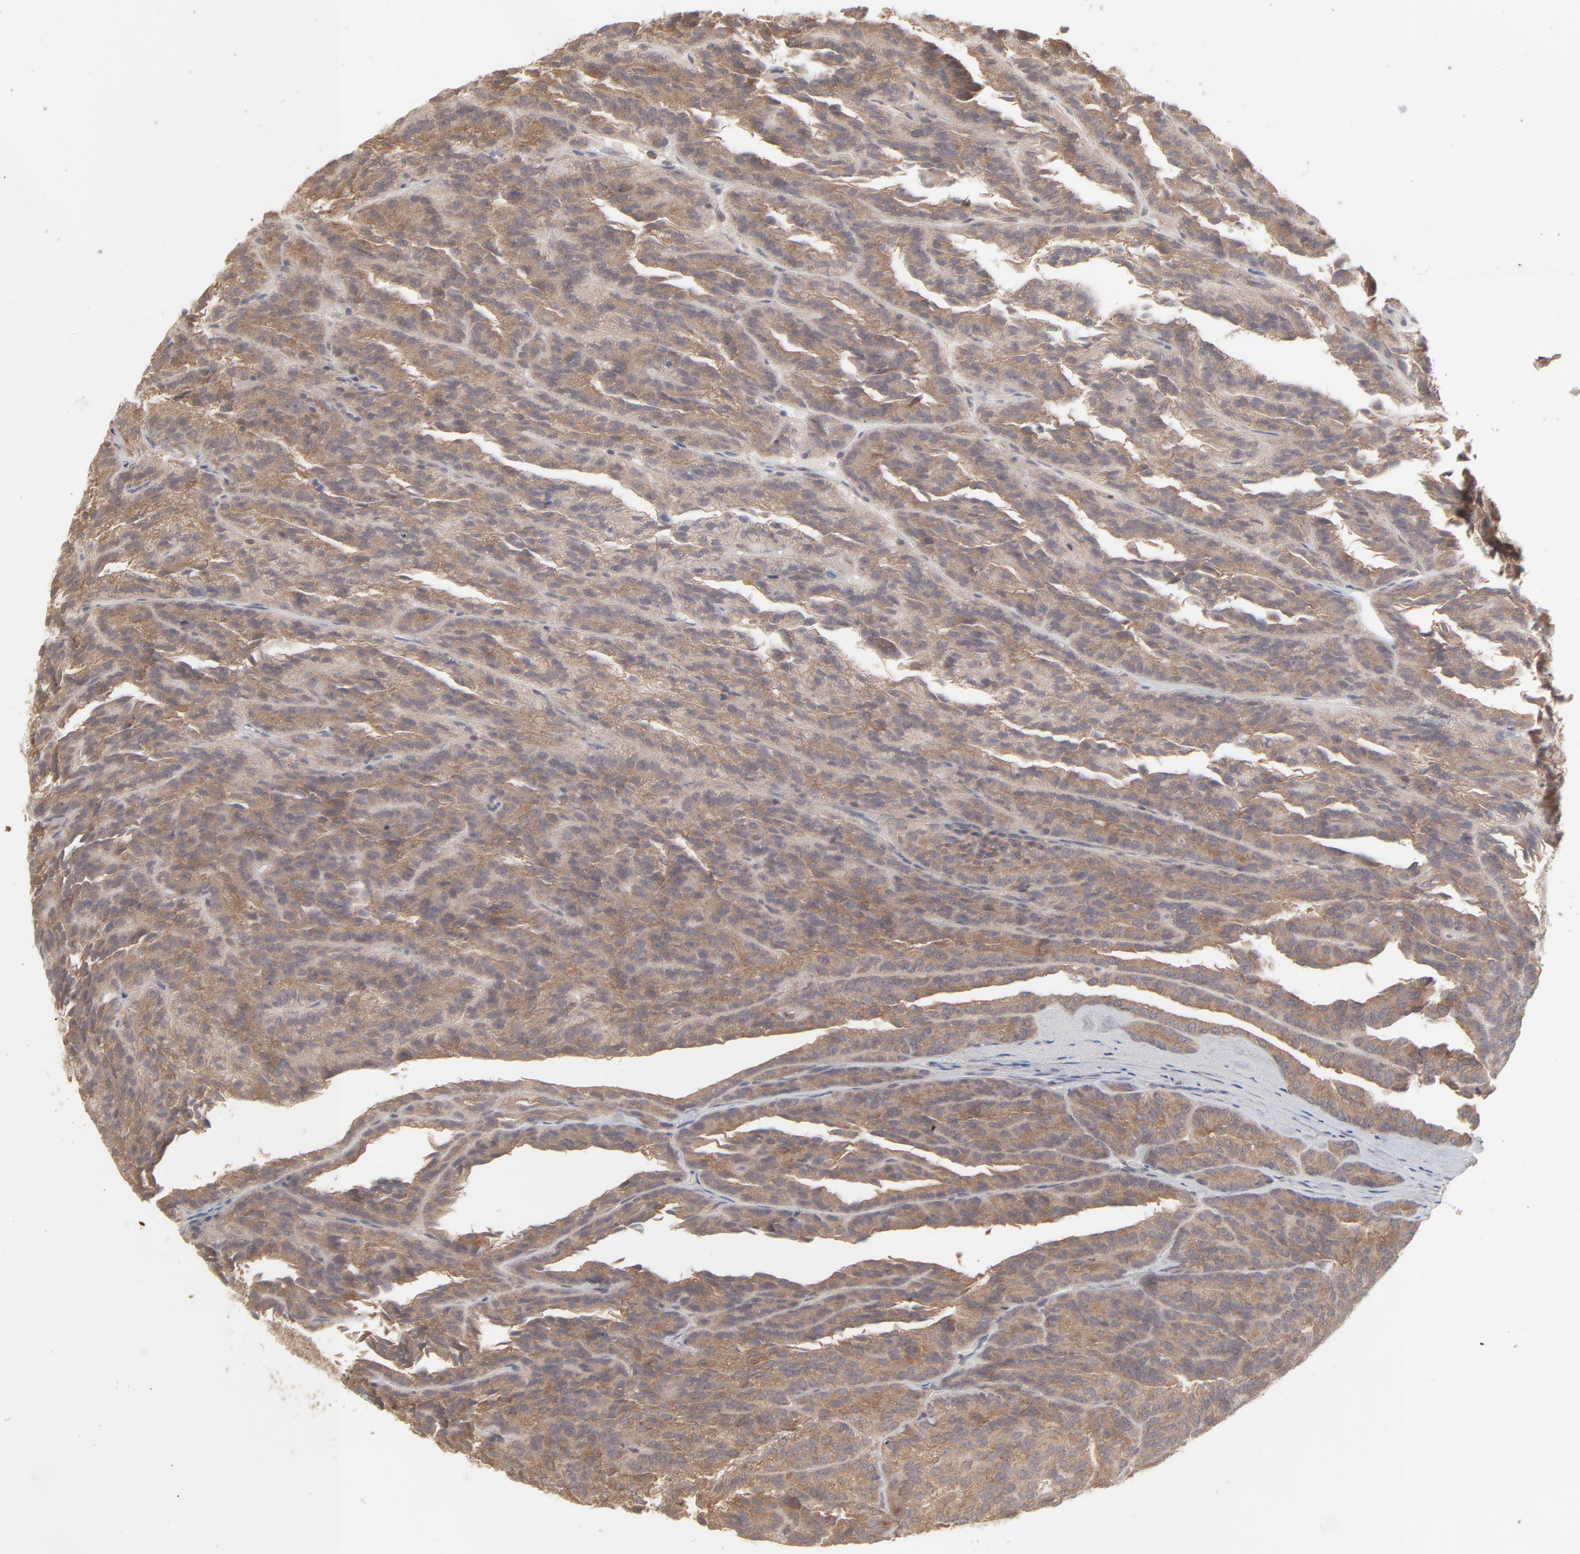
{"staining": {"intensity": "moderate", "quantity": ">75%", "location": "cytoplasmic/membranous"}, "tissue": "renal cancer", "cell_type": "Tumor cells", "image_type": "cancer", "snomed": [{"axis": "morphology", "description": "Adenocarcinoma, NOS"}, {"axis": "topography", "description": "Kidney"}], "caption": "Renal cancer (adenocarcinoma) stained for a protein shows moderate cytoplasmic/membranous positivity in tumor cells.", "gene": "SCFD1", "patient": {"sex": "male", "age": 46}}